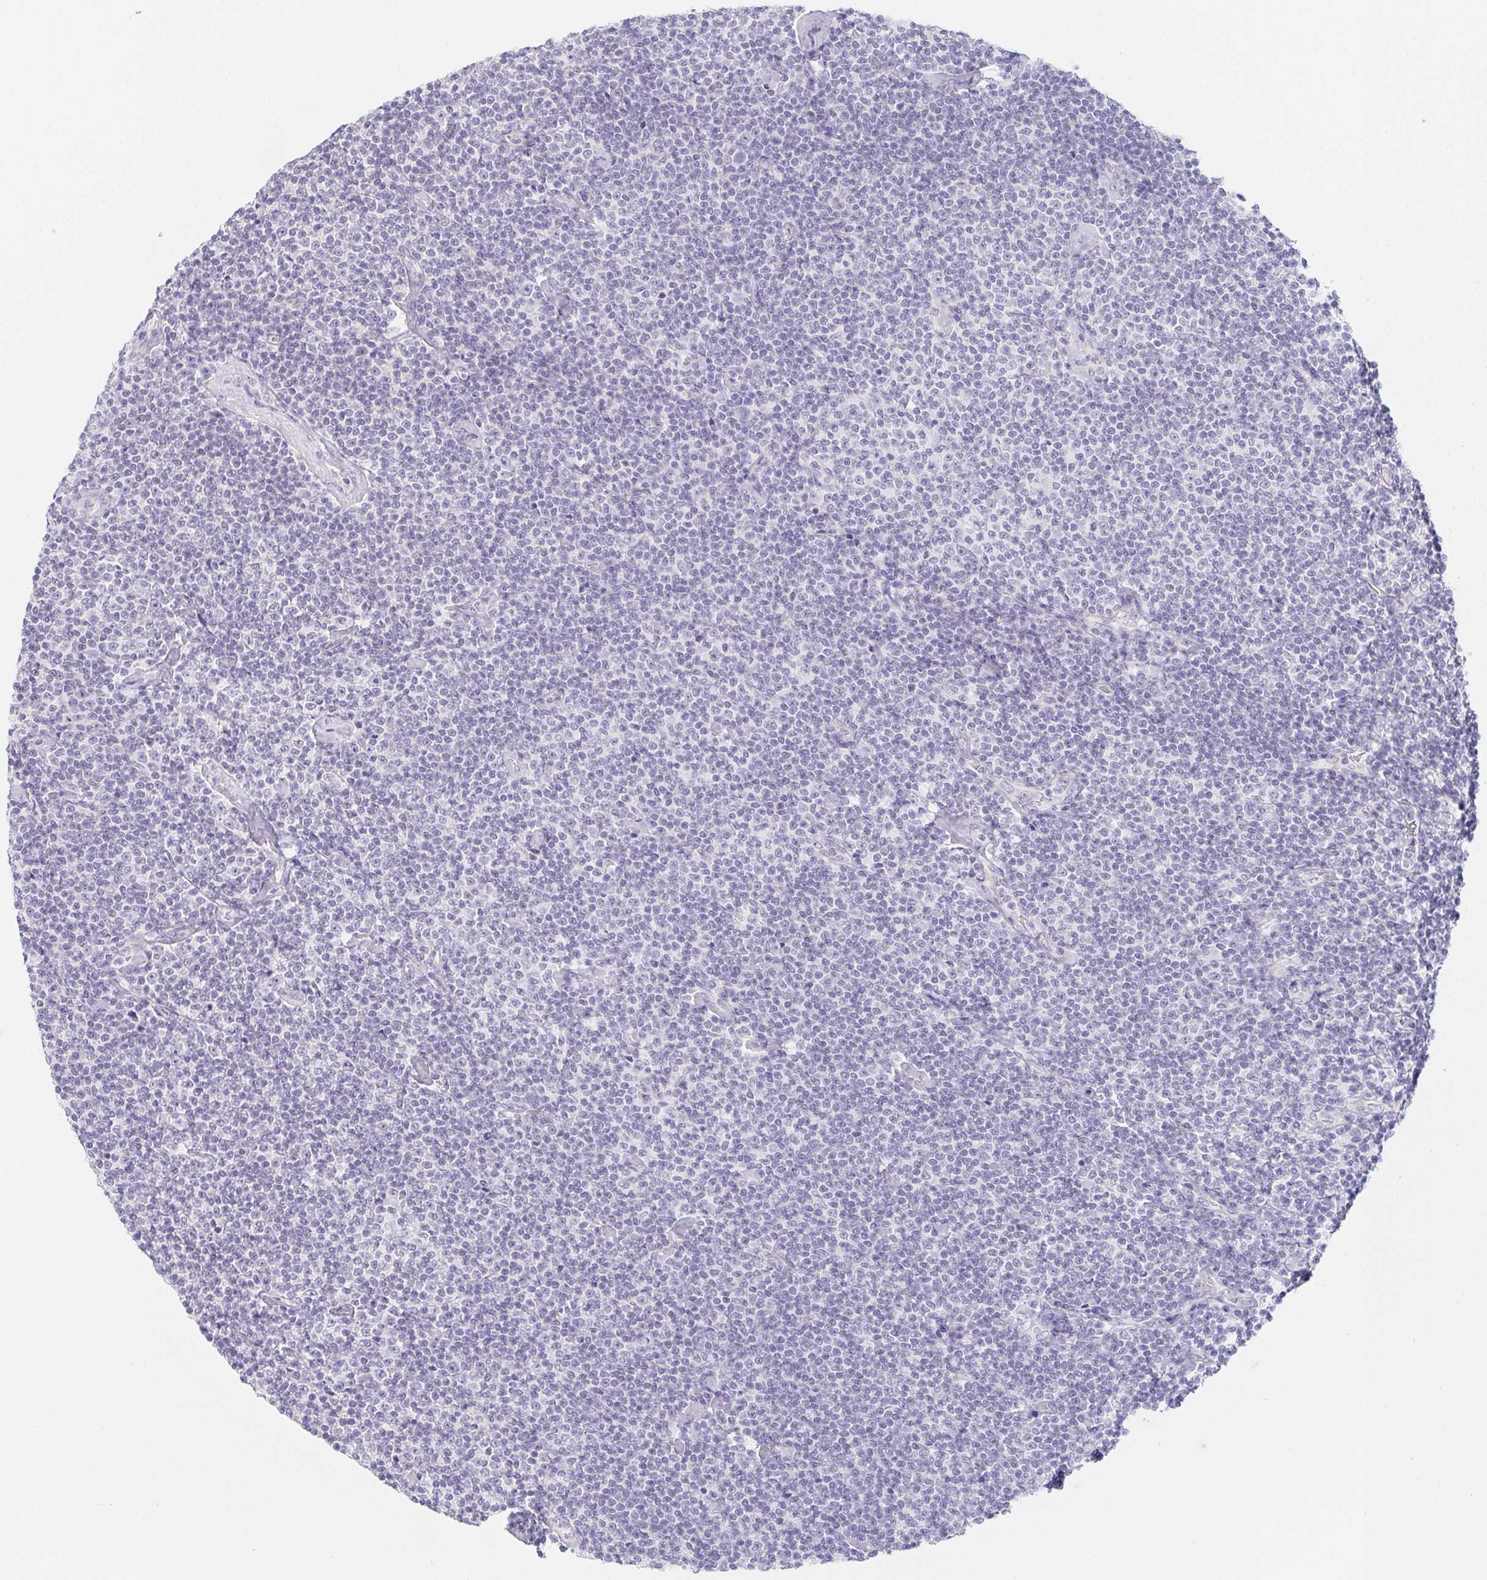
{"staining": {"intensity": "negative", "quantity": "none", "location": "none"}, "tissue": "lymphoma", "cell_type": "Tumor cells", "image_type": "cancer", "snomed": [{"axis": "morphology", "description": "Malignant lymphoma, non-Hodgkin's type, Low grade"}, {"axis": "topography", "description": "Lymph node"}], "caption": "This is a micrograph of immunohistochemistry staining of malignant lymphoma, non-Hodgkin's type (low-grade), which shows no expression in tumor cells.", "gene": "GLIPR1L1", "patient": {"sex": "male", "age": 81}}